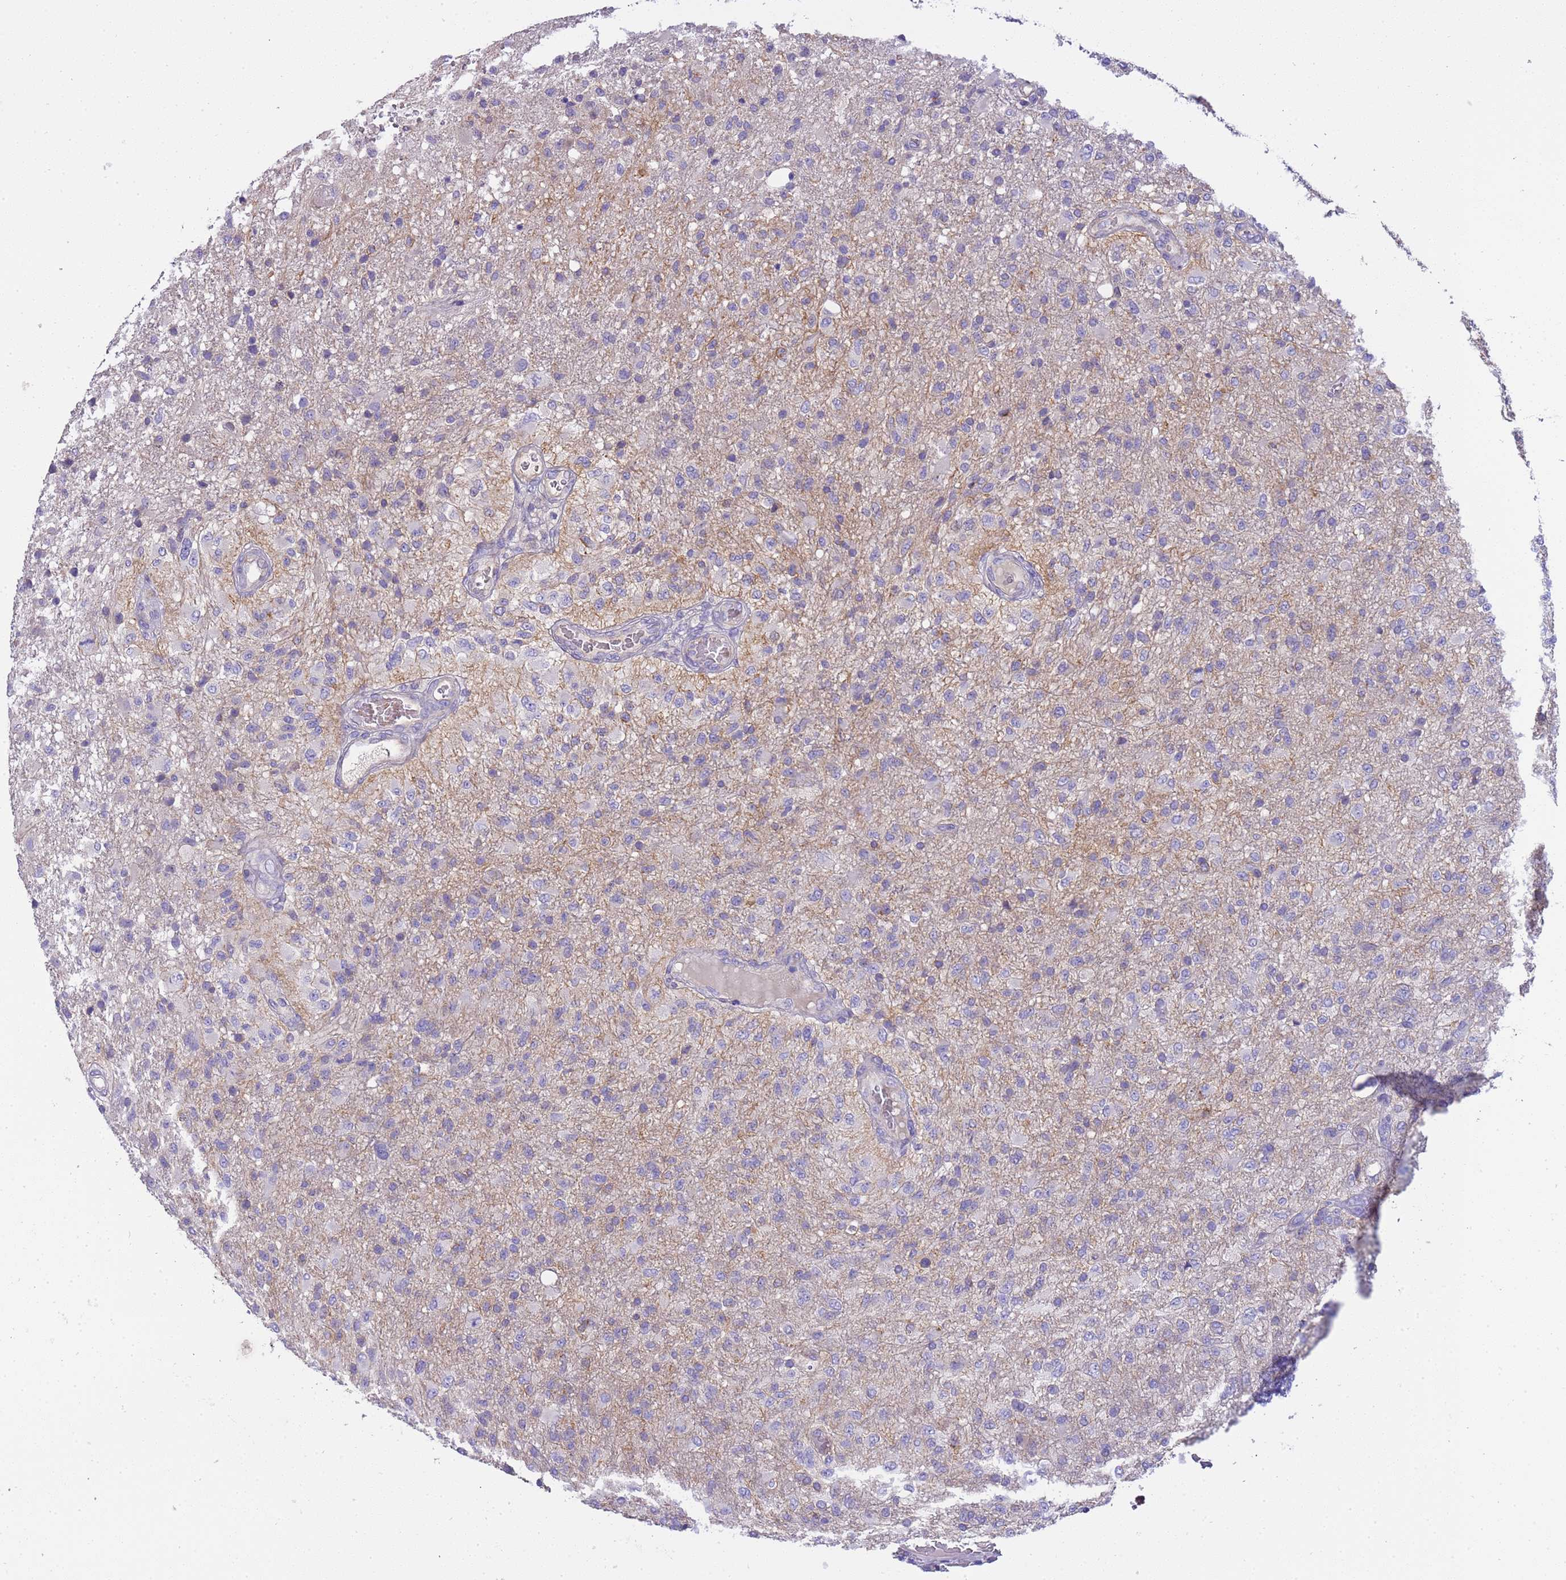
{"staining": {"intensity": "negative", "quantity": "none", "location": "none"}, "tissue": "glioma", "cell_type": "Tumor cells", "image_type": "cancer", "snomed": [{"axis": "morphology", "description": "Glioma, malignant, High grade"}, {"axis": "topography", "description": "Brain"}], "caption": "This histopathology image is of glioma stained with immunohistochemistry (IHC) to label a protein in brown with the nuclei are counter-stained blue. There is no staining in tumor cells. (Brightfield microscopy of DAB immunohistochemistry at high magnification).", "gene": "RIPPLY2", "patient": {"sex": "female", "age": 74}}